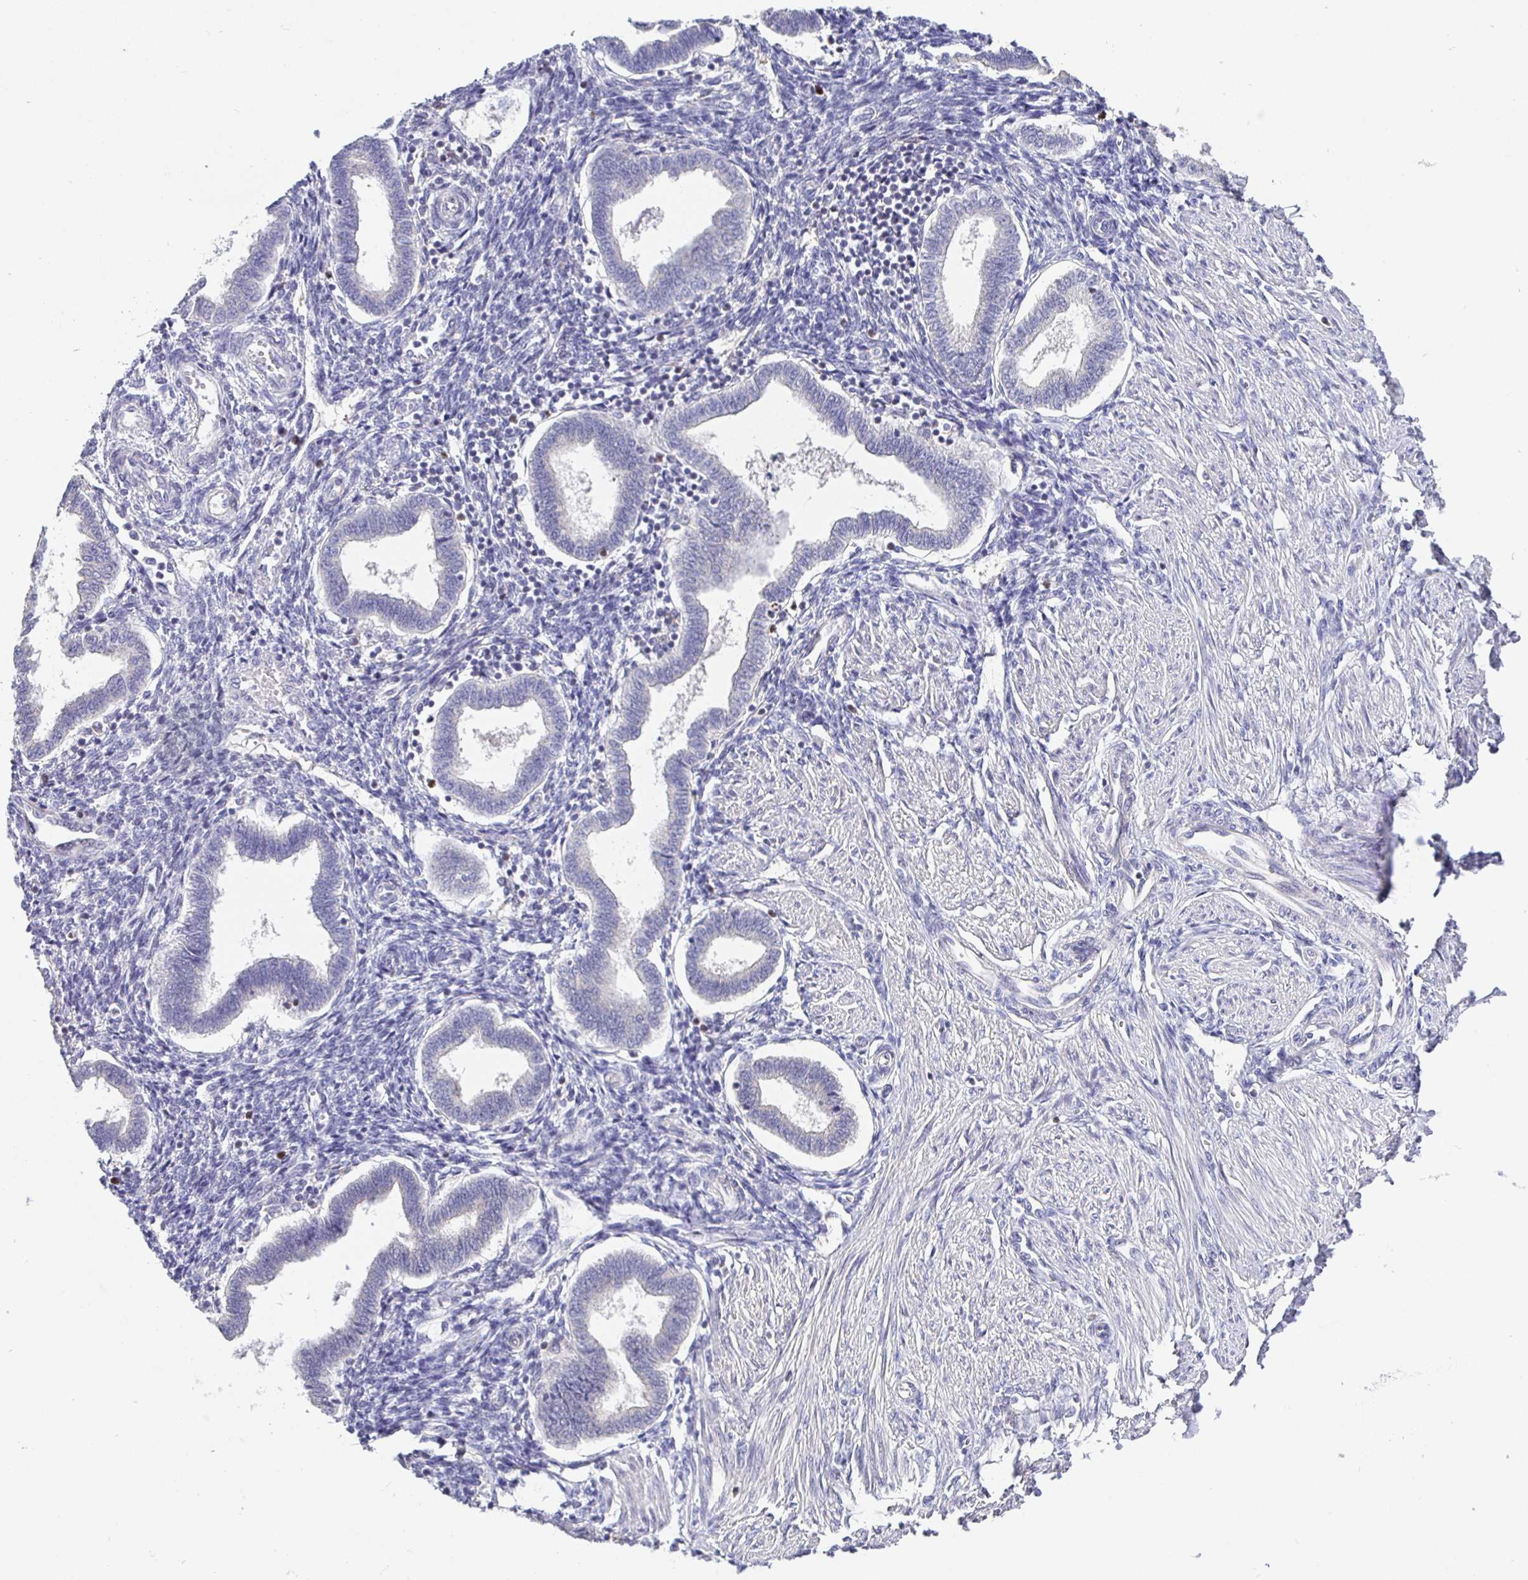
{"staining": {"intensity": "negative", "quantity": "none", "location": "none"}, "tissue": "endometrium", "cell_type": "Cells in endometrial stroma", "image_type": "normal", "snomed": [{"axis": "morphology", "description": "Normal tissue, NOS"}, {"axis": "topography", "description": "Endometrium"}], "caption": "Human endometrium stained for a protein using IHC shows no positivity in cells in endometrial stroma.", "gene": "SATB1", "patient": {"sex": "female", "age": 24}}